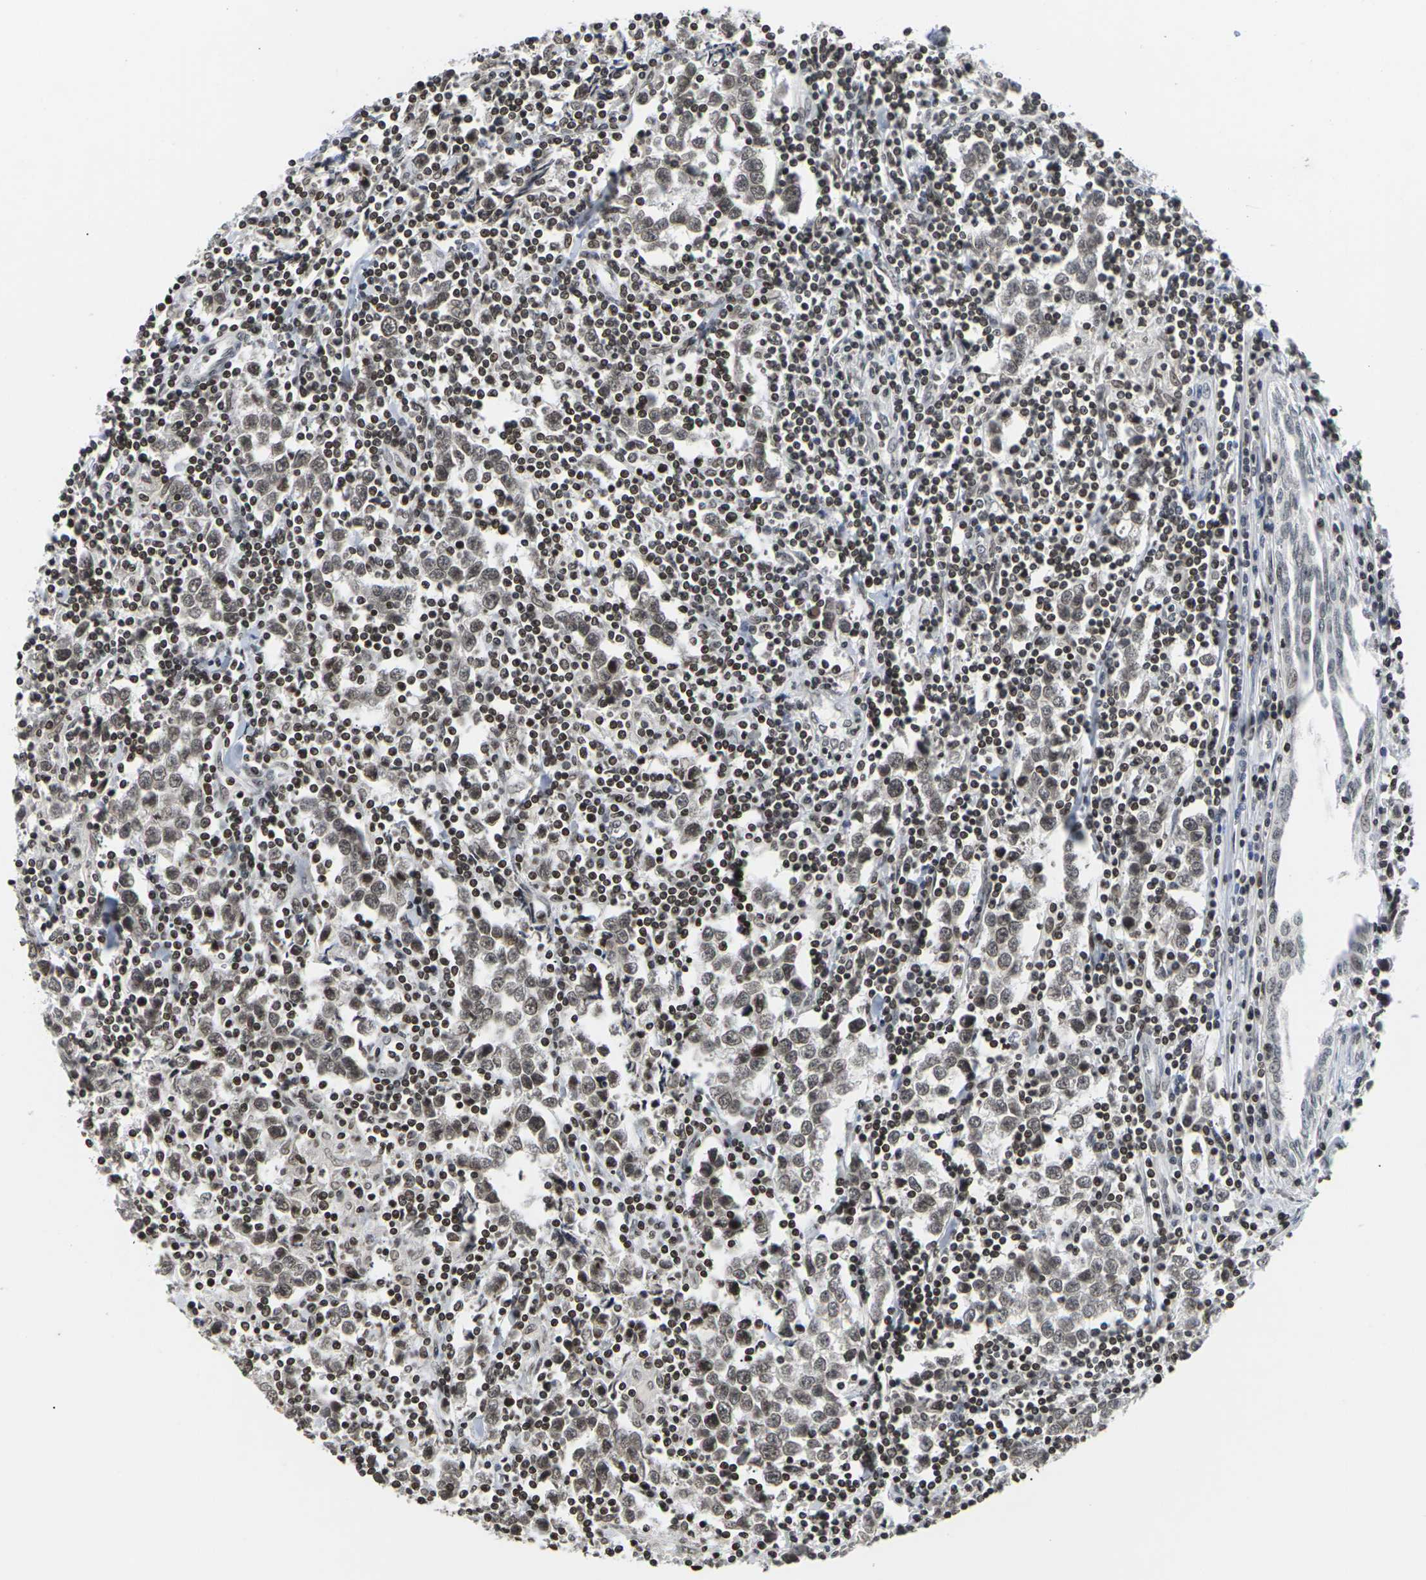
{"staining": {"intensity": "moderate", "quantity": ">75%", "location": "nuclear"}, "tissue": "testis cancer", "cell_type": "Tumor cells", "image_type": "cancer", "snomed": [{"axis": "morphology", "description": "Seminoma, NOS"}, {"axis": "morphology", "description": "Carcinoma, Embryonal, NOS"}, {"axis": "topography", "description": "Testis"}], "caption": "Immunohistochemical staining of testis cancer (seminoma) demonstrates medium levels of moderate nuclear protein expression in about >75% of tumor cells.", "gene": "ETV5", "patient": {"sex": "male", "age": 36}}